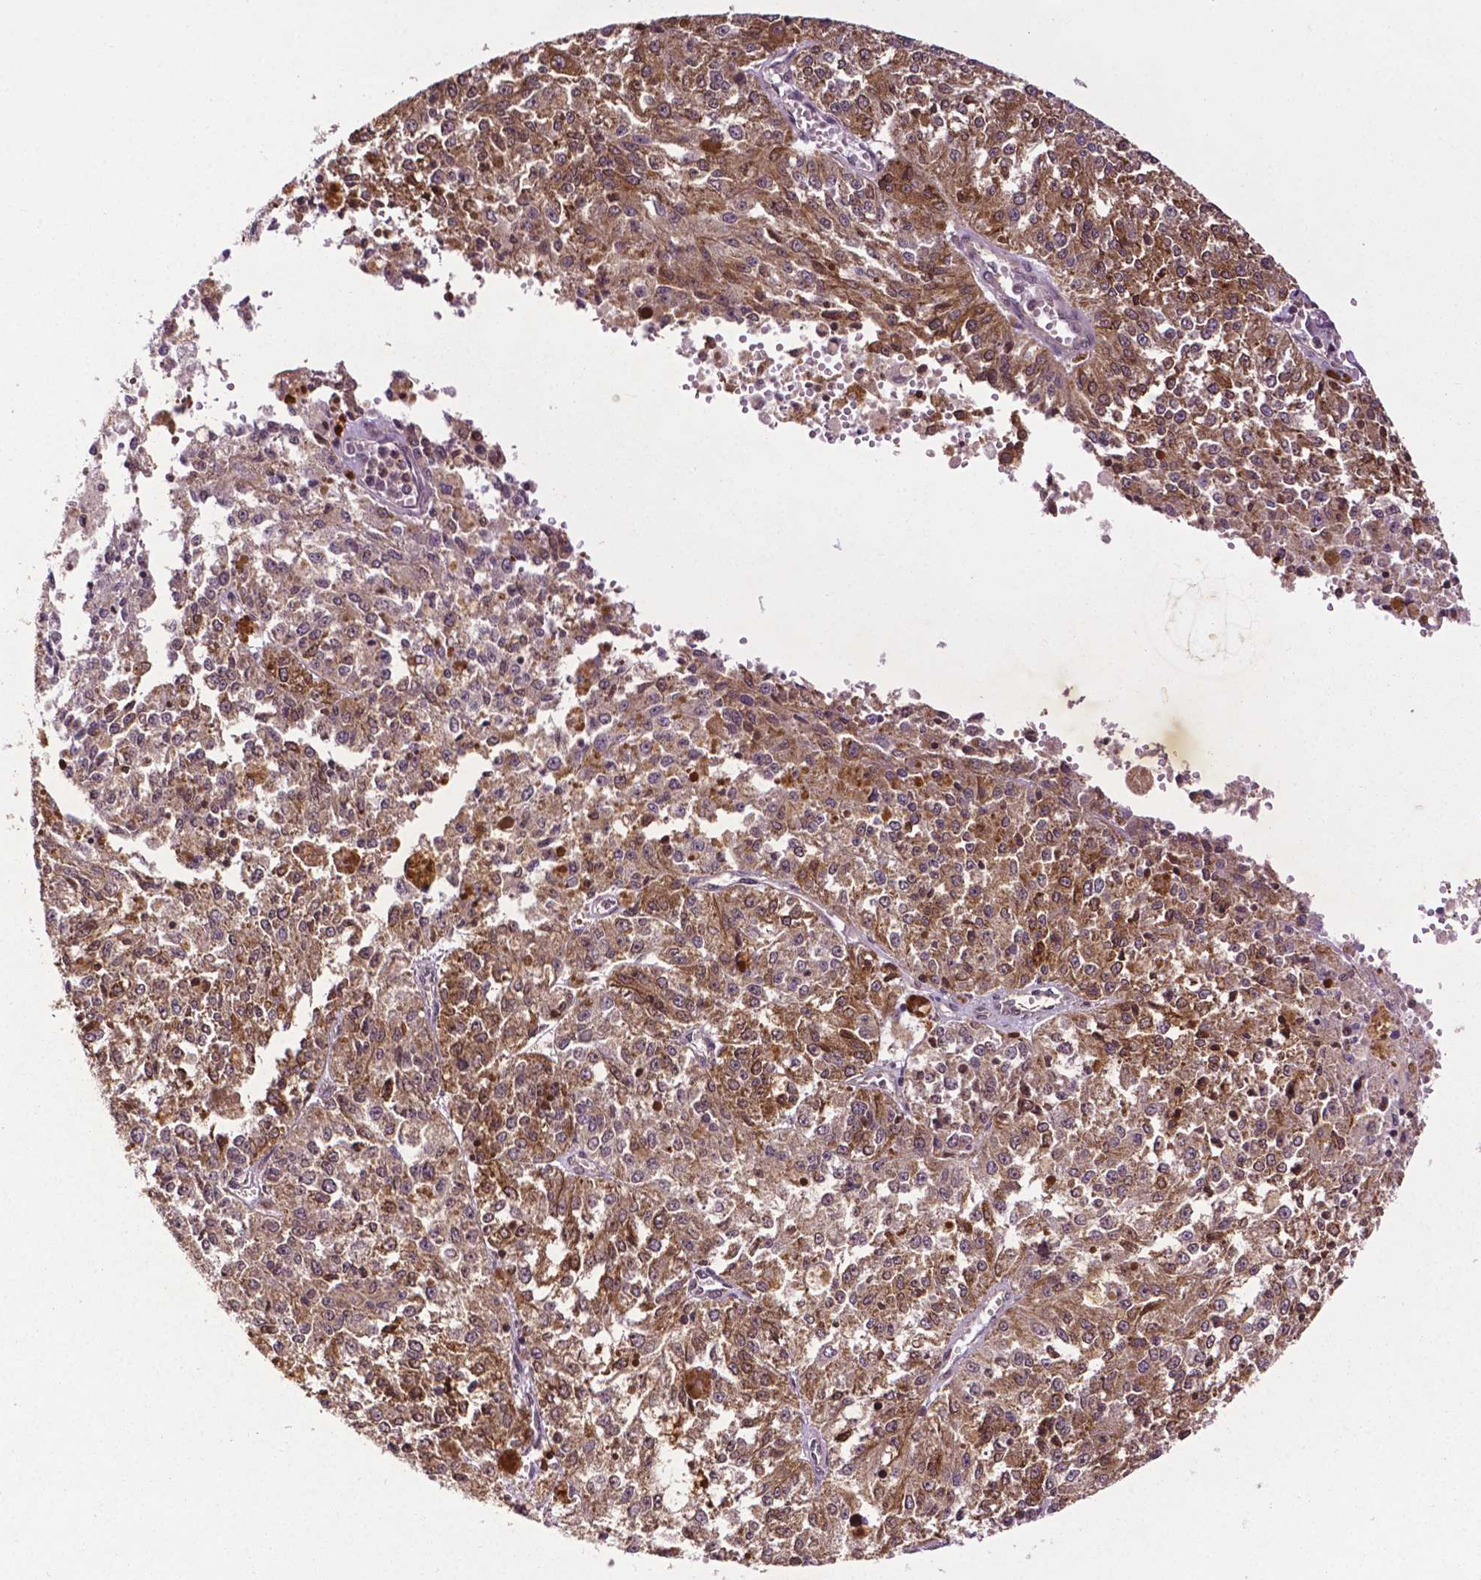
{"staining": {"intensity": "moderate", "quantity": ">75%", "location": "cytoplasmic/membranous"}, "tissue": "melanoma", "cell_type": "Tumor cells", "image_type": "cancer", "snomed": [{"axis": "morphology", "description": "Malignant melanoma, Metastatic site"}, {"axis": "topography", "description": "Lymph node"}], "caption": "This is an image of immunohistochemistry staining of melanoma, which shows moderate positivity in the cytoplasmic/membranous of tumor cells.", "gene": "TMX2", "patient": {"sex": "female", "age": 64}}